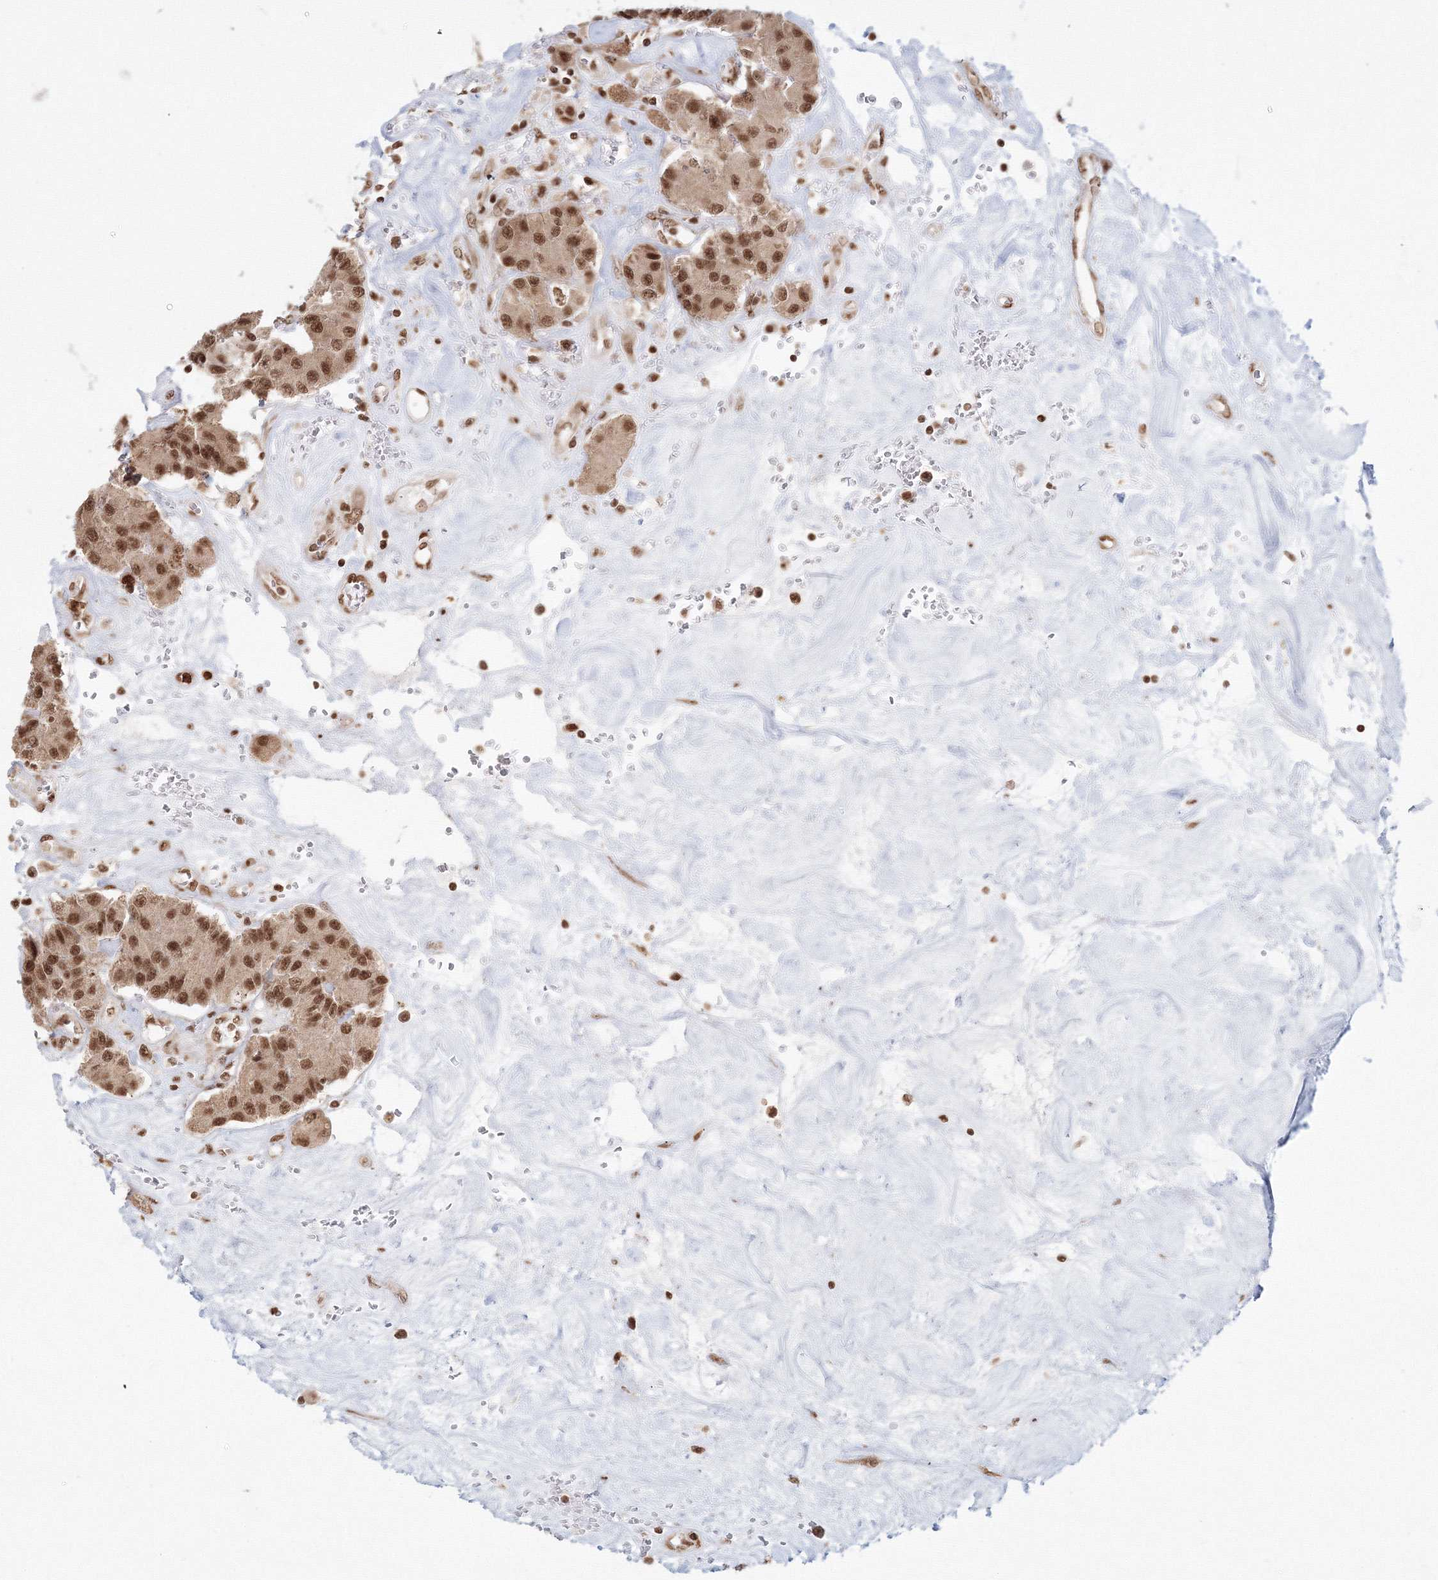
{"staining": {"intensity": "moderate", "quantity": ">75%", "location": "nuclear"}, "tissue": "carcinoid", "cell_type": "Tumor cells", "image_type": "cancer", "snomed": [{"axis": "morphology", "description": "Carcinoid, malignant, NOS"}, {"axis": "topography", "description": "Pancreas"}], "caption": "This is an image of IHC staining of carcinoid, which shows moderate staining in the nuclear of tumor cells.", "gene": "KIF20A", "patient": {"sex": "male", "age": 41}}